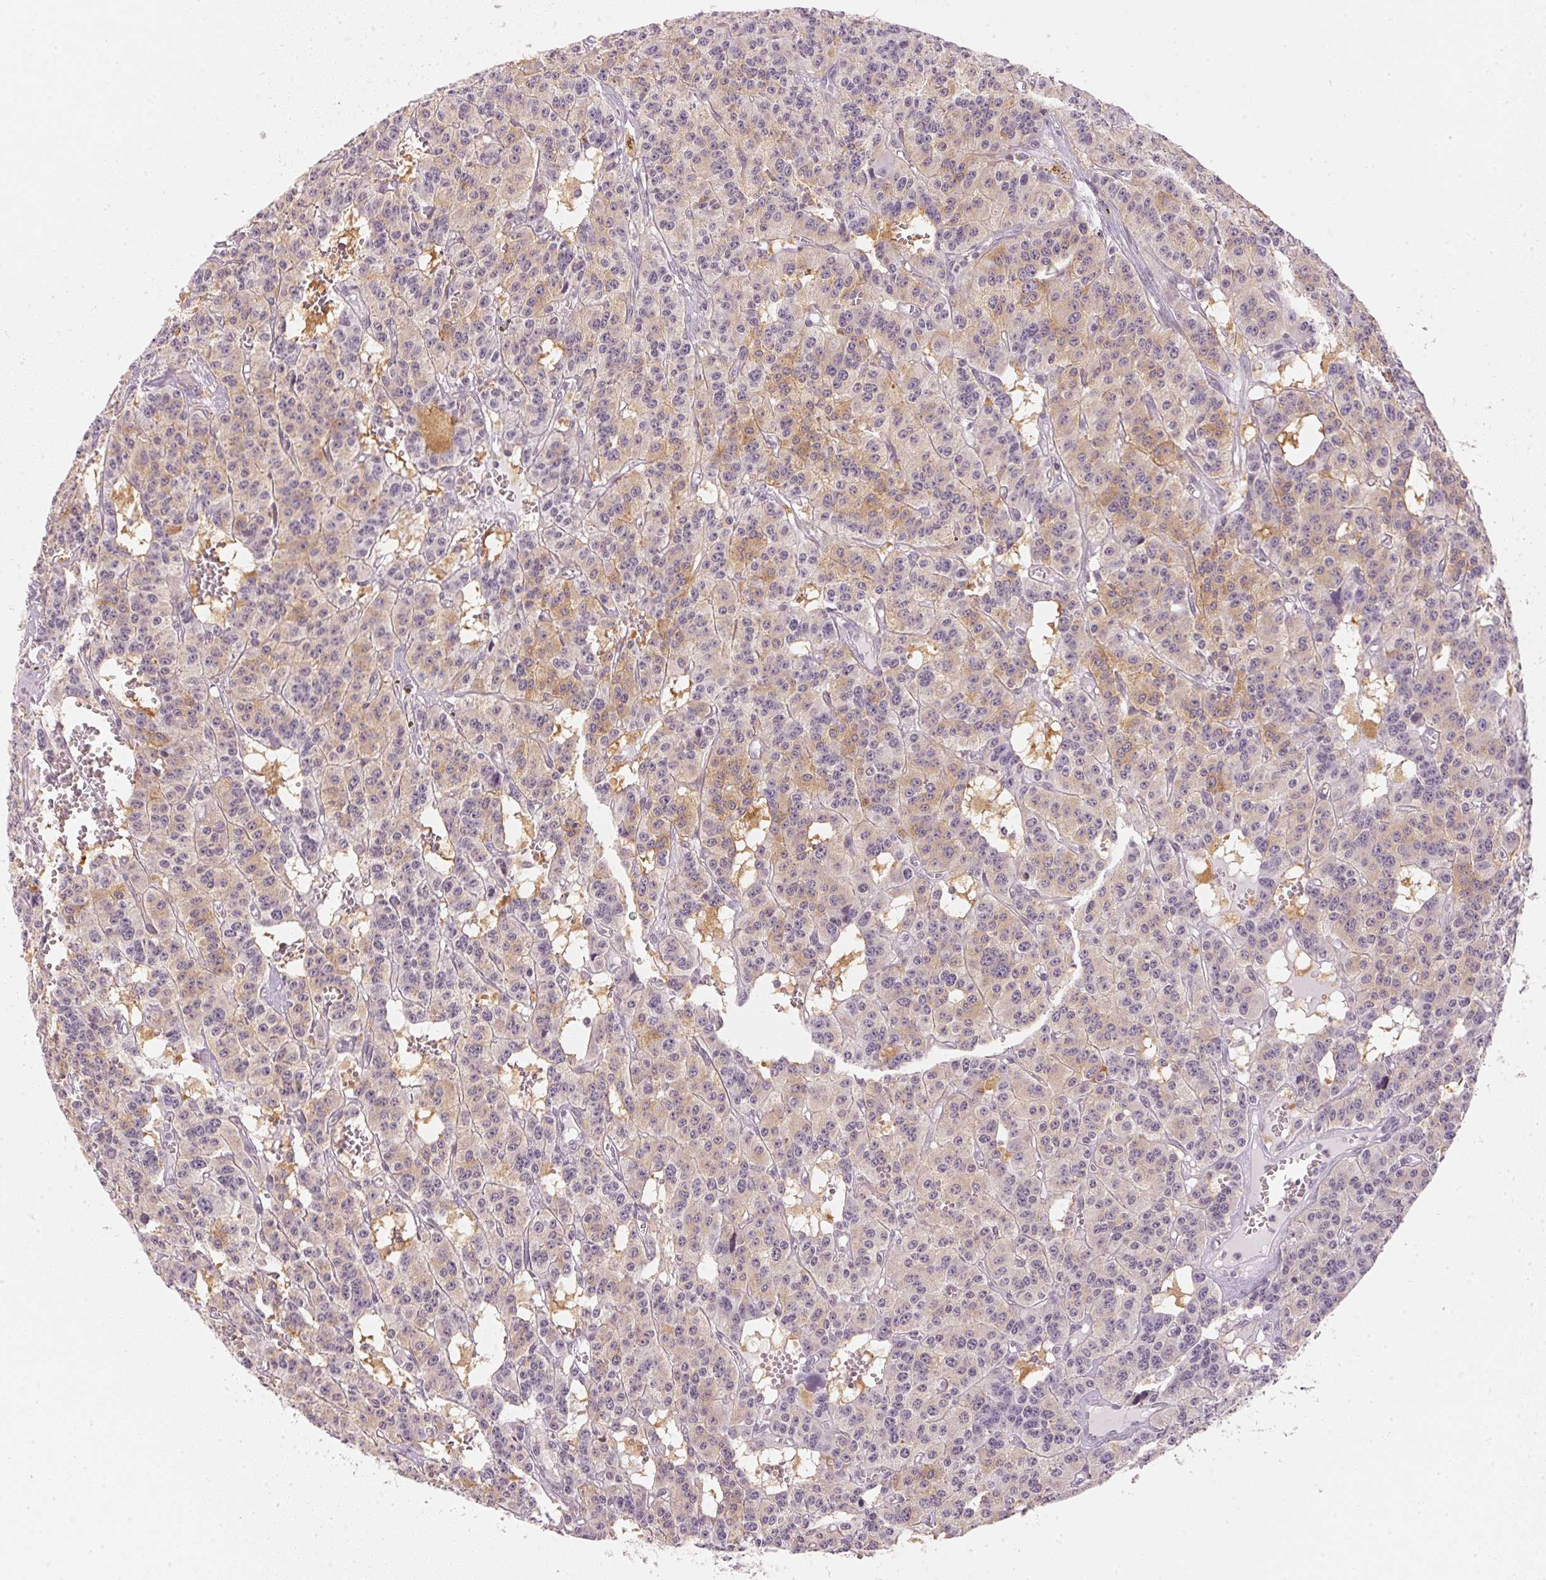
{"staining": {"intensity": "weak", "quantity": "<25%", "location": "cytoplasmic/membranous"}, "tissue": "carcinoid", "cell_type": "Tumor cells", "image_type": "cancer", "snomed": [{"axis": "morphology", "description": "Carcinoid, malignant, NOS"}, {"axis": "topography", "description": "Lung"}], "caption": "High power microscopy image of an immunohistochemistry (IHC) micrograph of malignant carcinoid, revealing no significant expression in tumor cells.", "gene": "KPRP", "patient": {"sex": "female", "age": 71}}